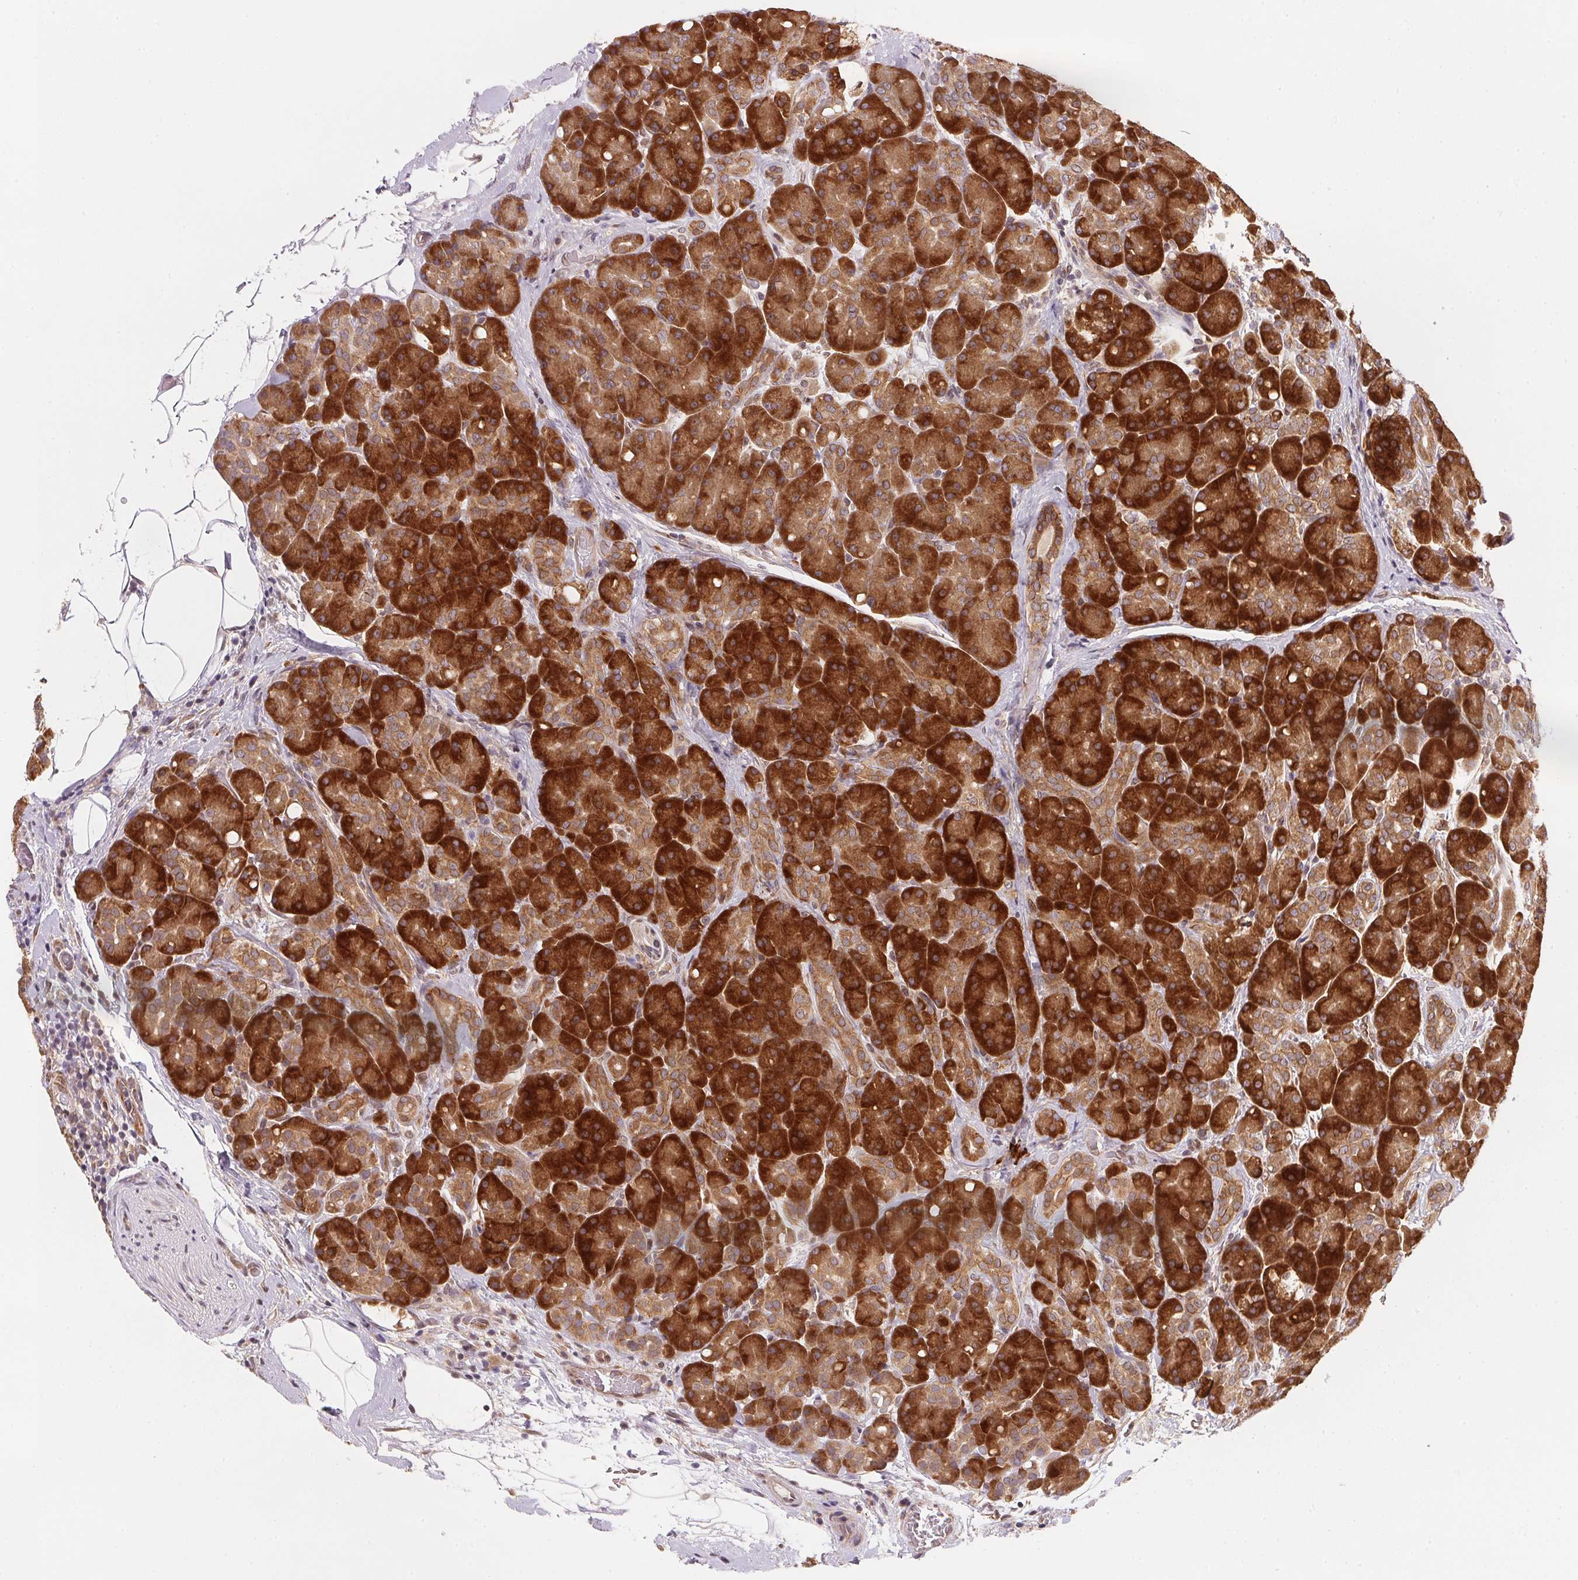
{"staining": {"intensity": "strong", "quantity": ">75%", "location": "cytoplasmic/membranous"}, "tissue": "pancreas", "cell_type": "Exocrine glandular cells", "image_type": "normal", "snomed": [{"axis": "morphology", "description": "Normal tissue, NOS"}, {"axis": "topography", "description": "Pancreas"}], "caption": "Protein staining of benign pancreas displays strong cytoplasmic/membranous expression in about >75% of exocrine glandular cells.", "gene": "EI24", "patient": {"sex": "male", "age": 55}}